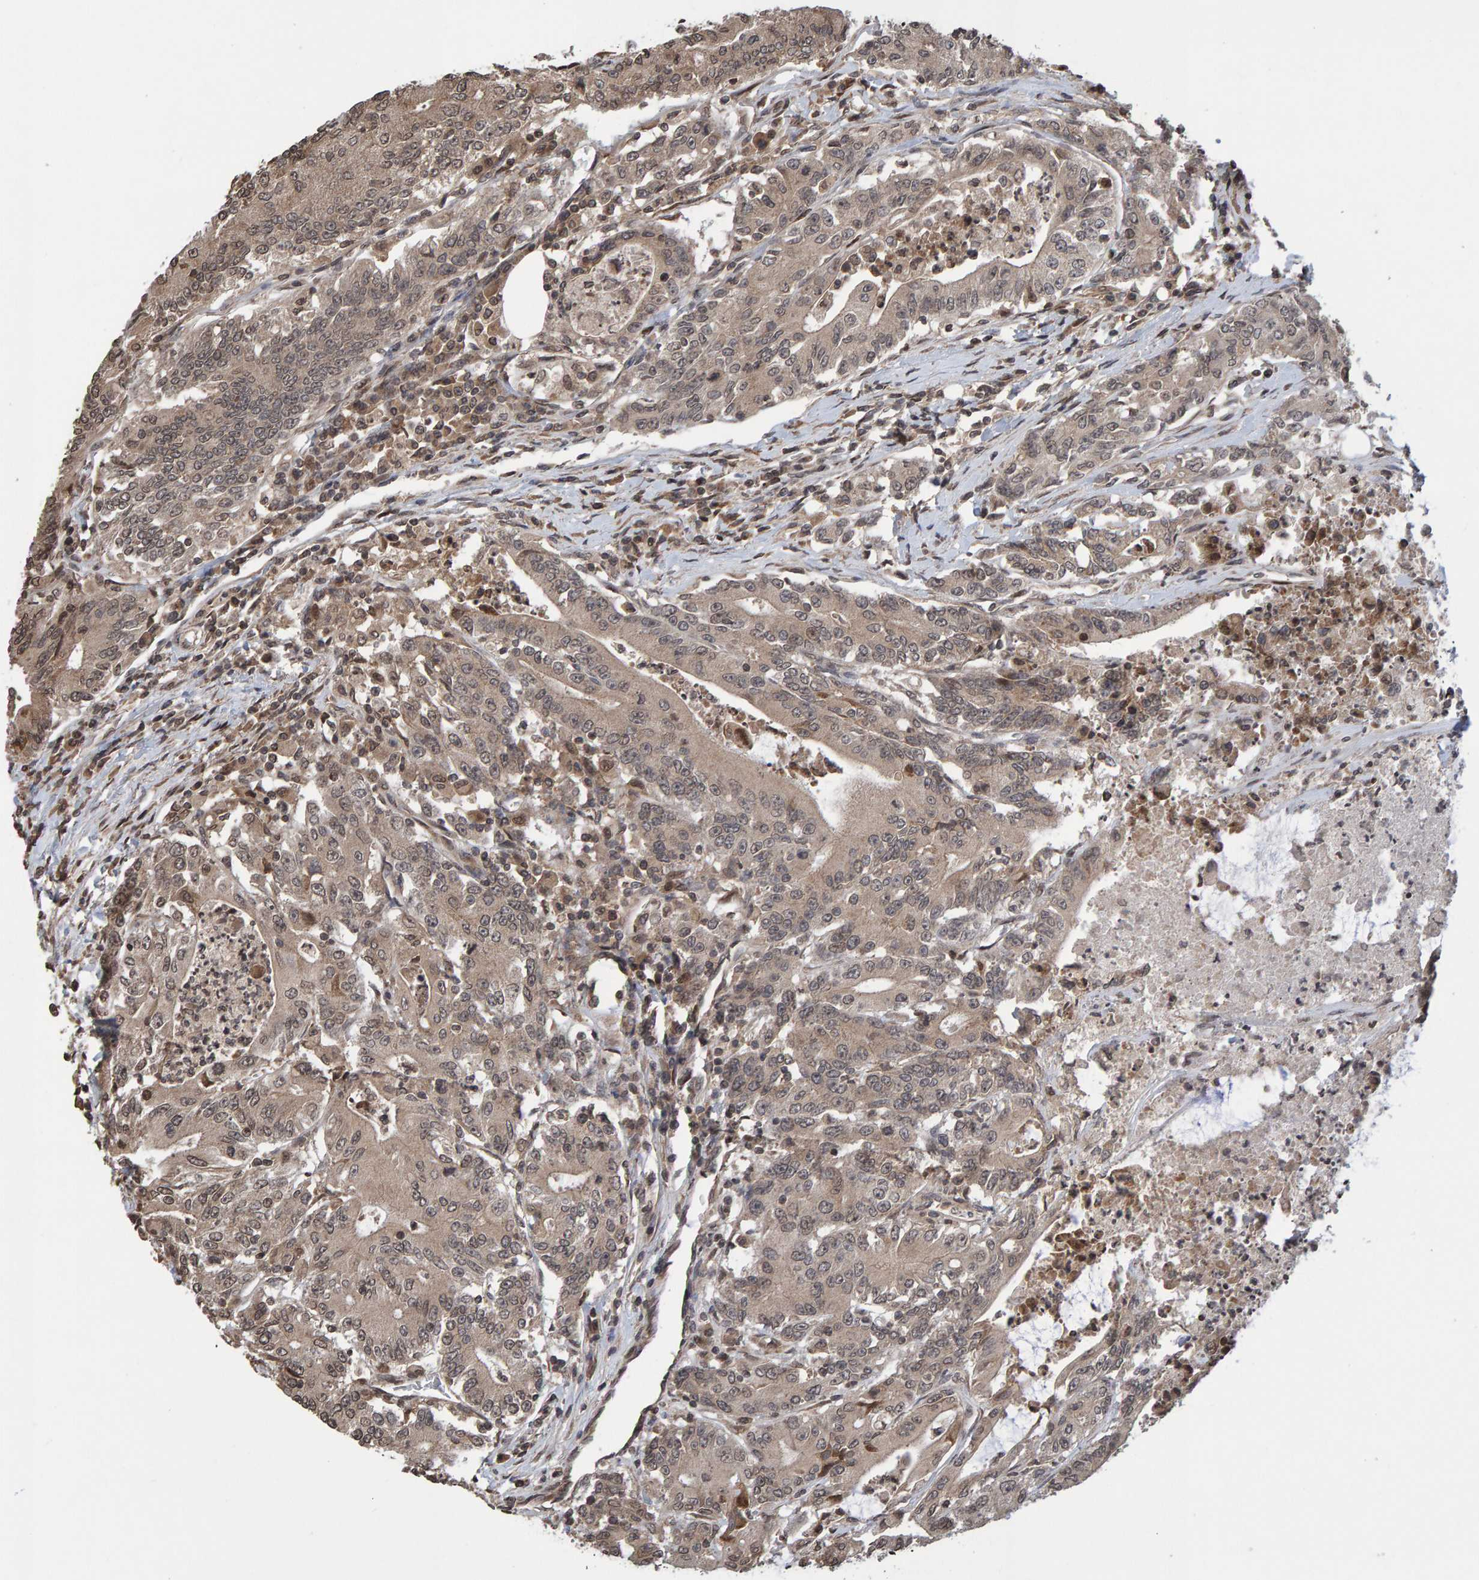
{"staining": {"intensity": "weak", "quantity": ">75%", "location": "cytoplasmic/membranous"}, "tissue": "colorectal cancer", "cell_type": "Tumor cells", "image_type": "cancer", "snomed": [{"axis": "morphology", "description": "Adenocarcinoma, NOS"}, {"axis": "topography", "description": "Colon"}], "caption": "Adenocarcinoma (colorectal) stained with DAB IHC shows low levels of weak cytoplasmic/membranous positivity in approximately >75% of tumor cells.", "gene": "GAB2", "patient": {"sex": "female", "age": 77}}